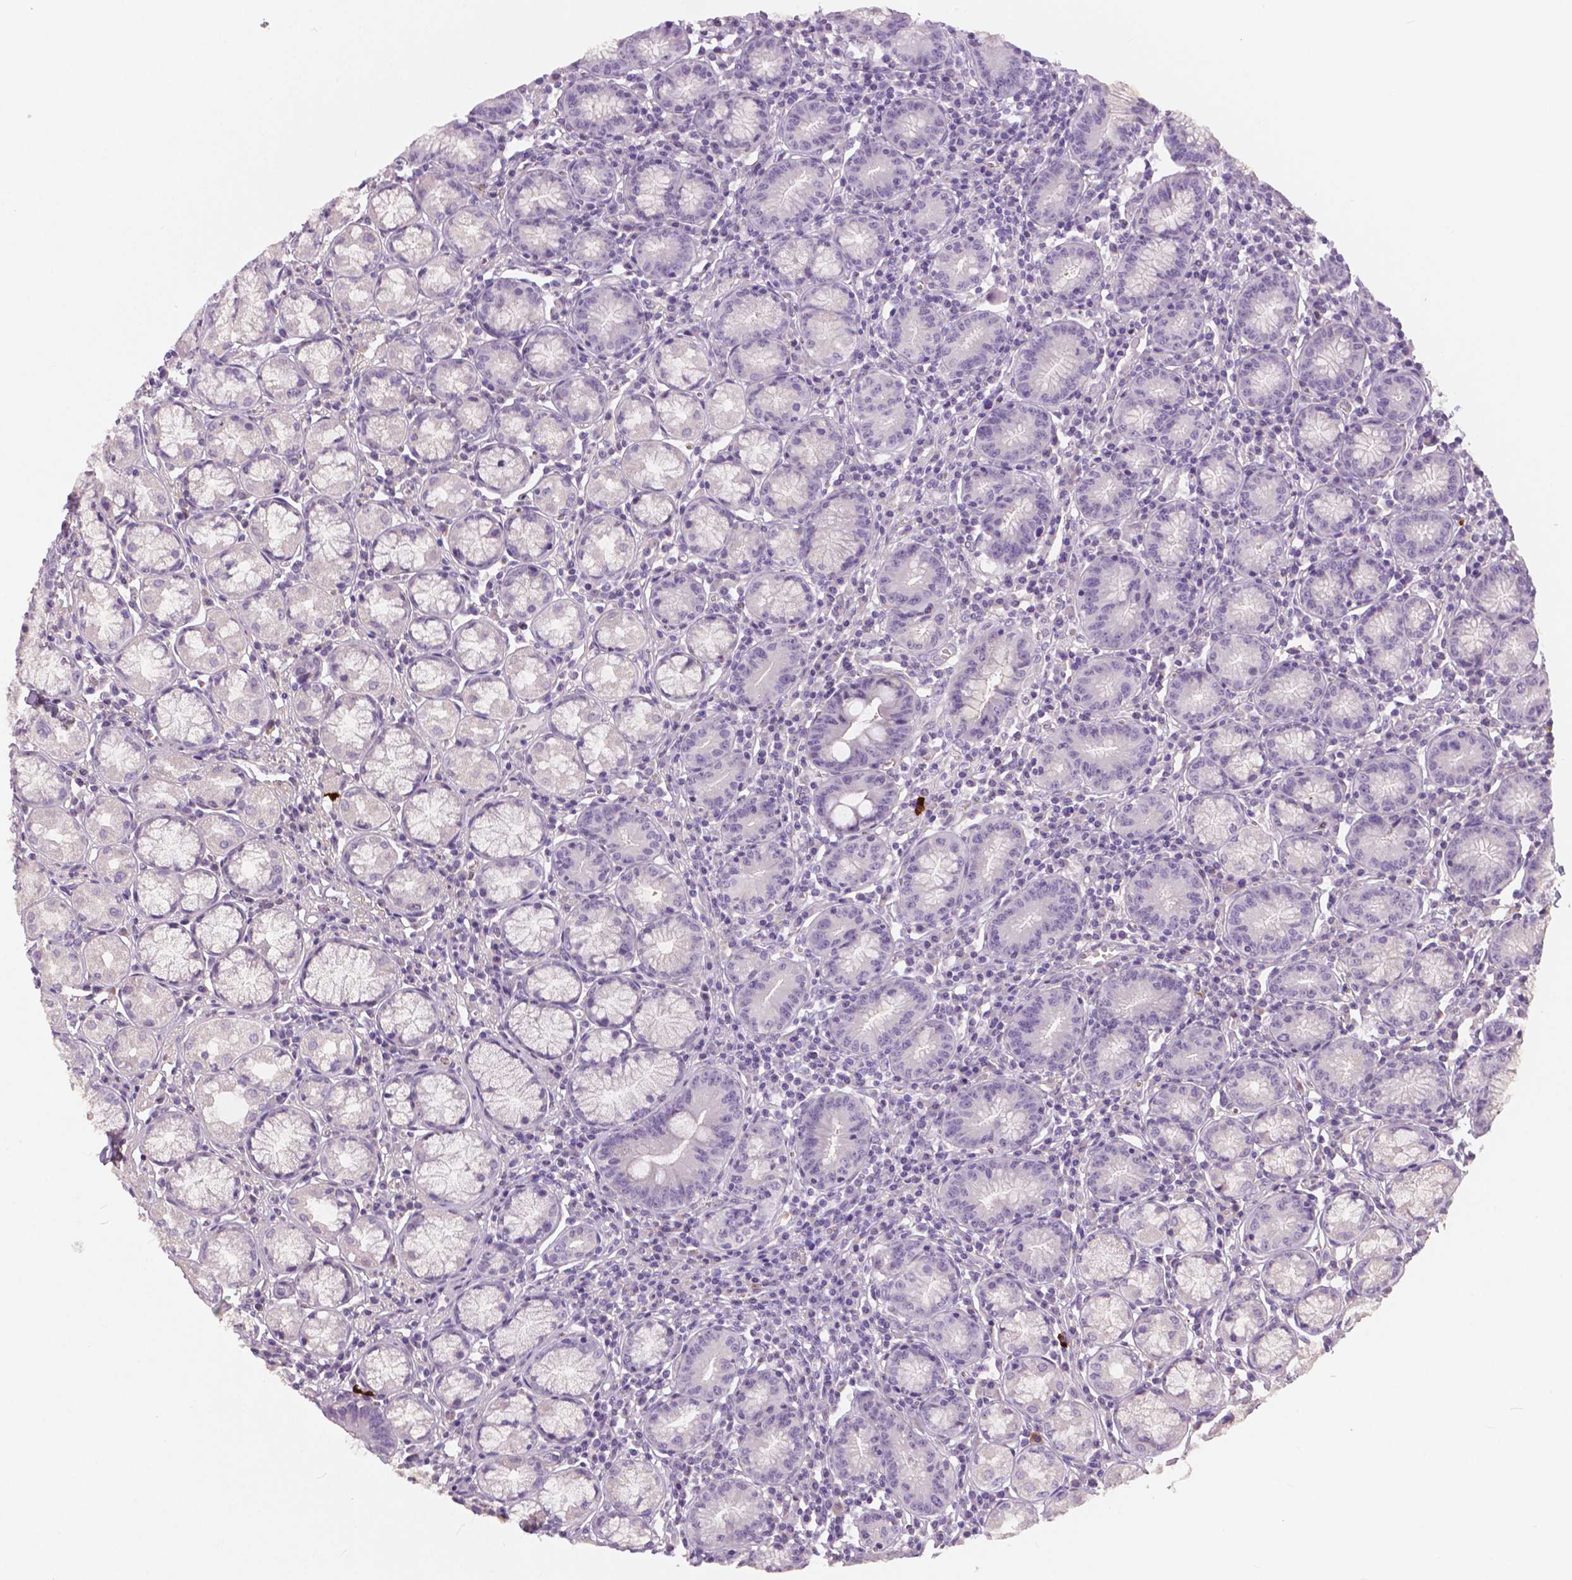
{"staining": {"intensity": "negative", "quantity": "none", "location": "none"}, "tissue": "stomach", "cell_type": "Glandular cells", "image_type": "normal", "snomed": [{"axis": "morphology", "description": "Normal tissue, NOS"}, {"axis": "topography", "description": "Stomach"}], "caption": "Human stomach stained for a protein using immunohistochemistry reveals no staining in glandular cells.", "gene": "FLT1", "patient": {"sex": "male", "age": 55}}